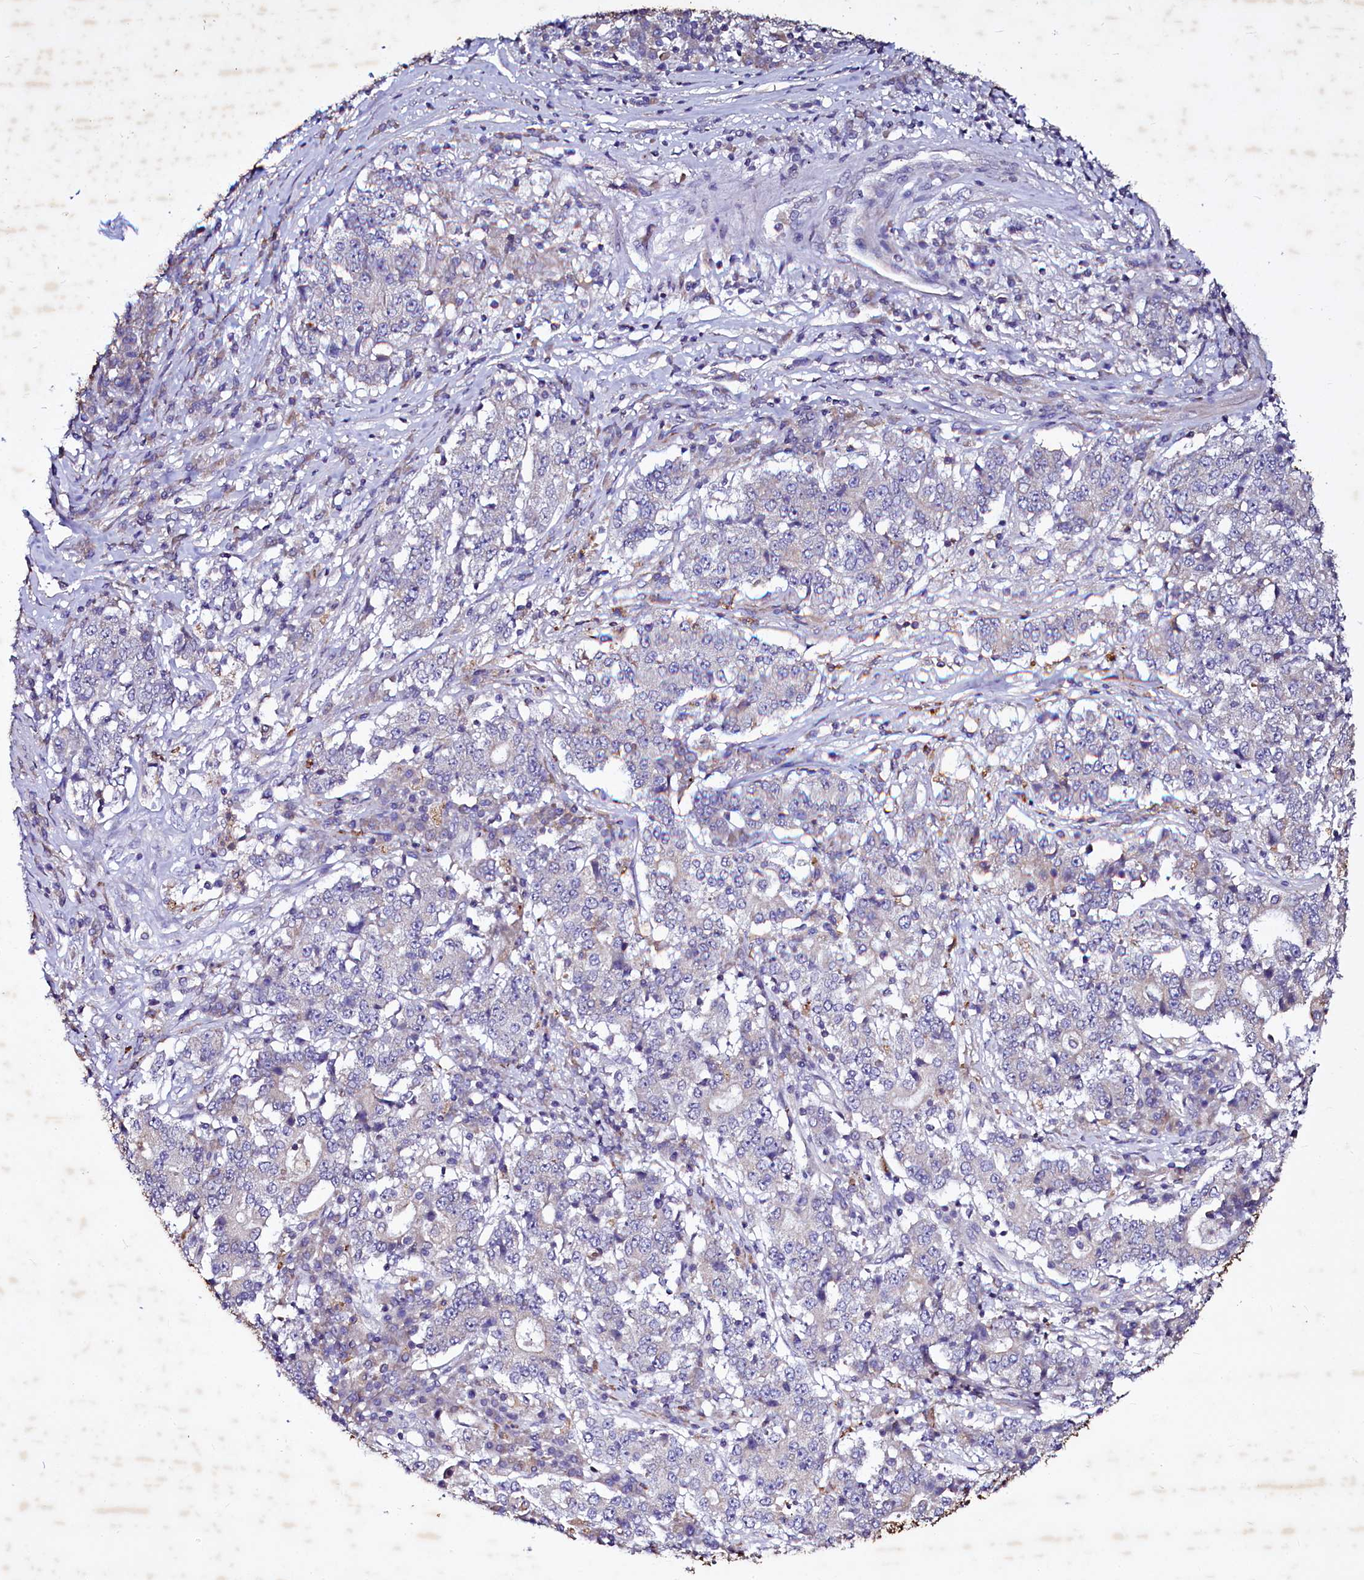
{"staining": {"intensity": "negative", "quantity": "none", "location": "none"}, "tissue": "stomach cancer", "cell_type": "Tumor cells", "image_type": "cancer", "snomed": [{"axis": "morphology", "description": "Adenocarcinoma, NOS"}, {"axis": "topography", "description": "Stomach"}], "caption": "This is a micrograph of IHC staining of stomach cancer (adenocarcinoma), which shows no staining in tumor cells.", "gene": "SELENOT", "patient": {"sex": "male", "age": 59}}